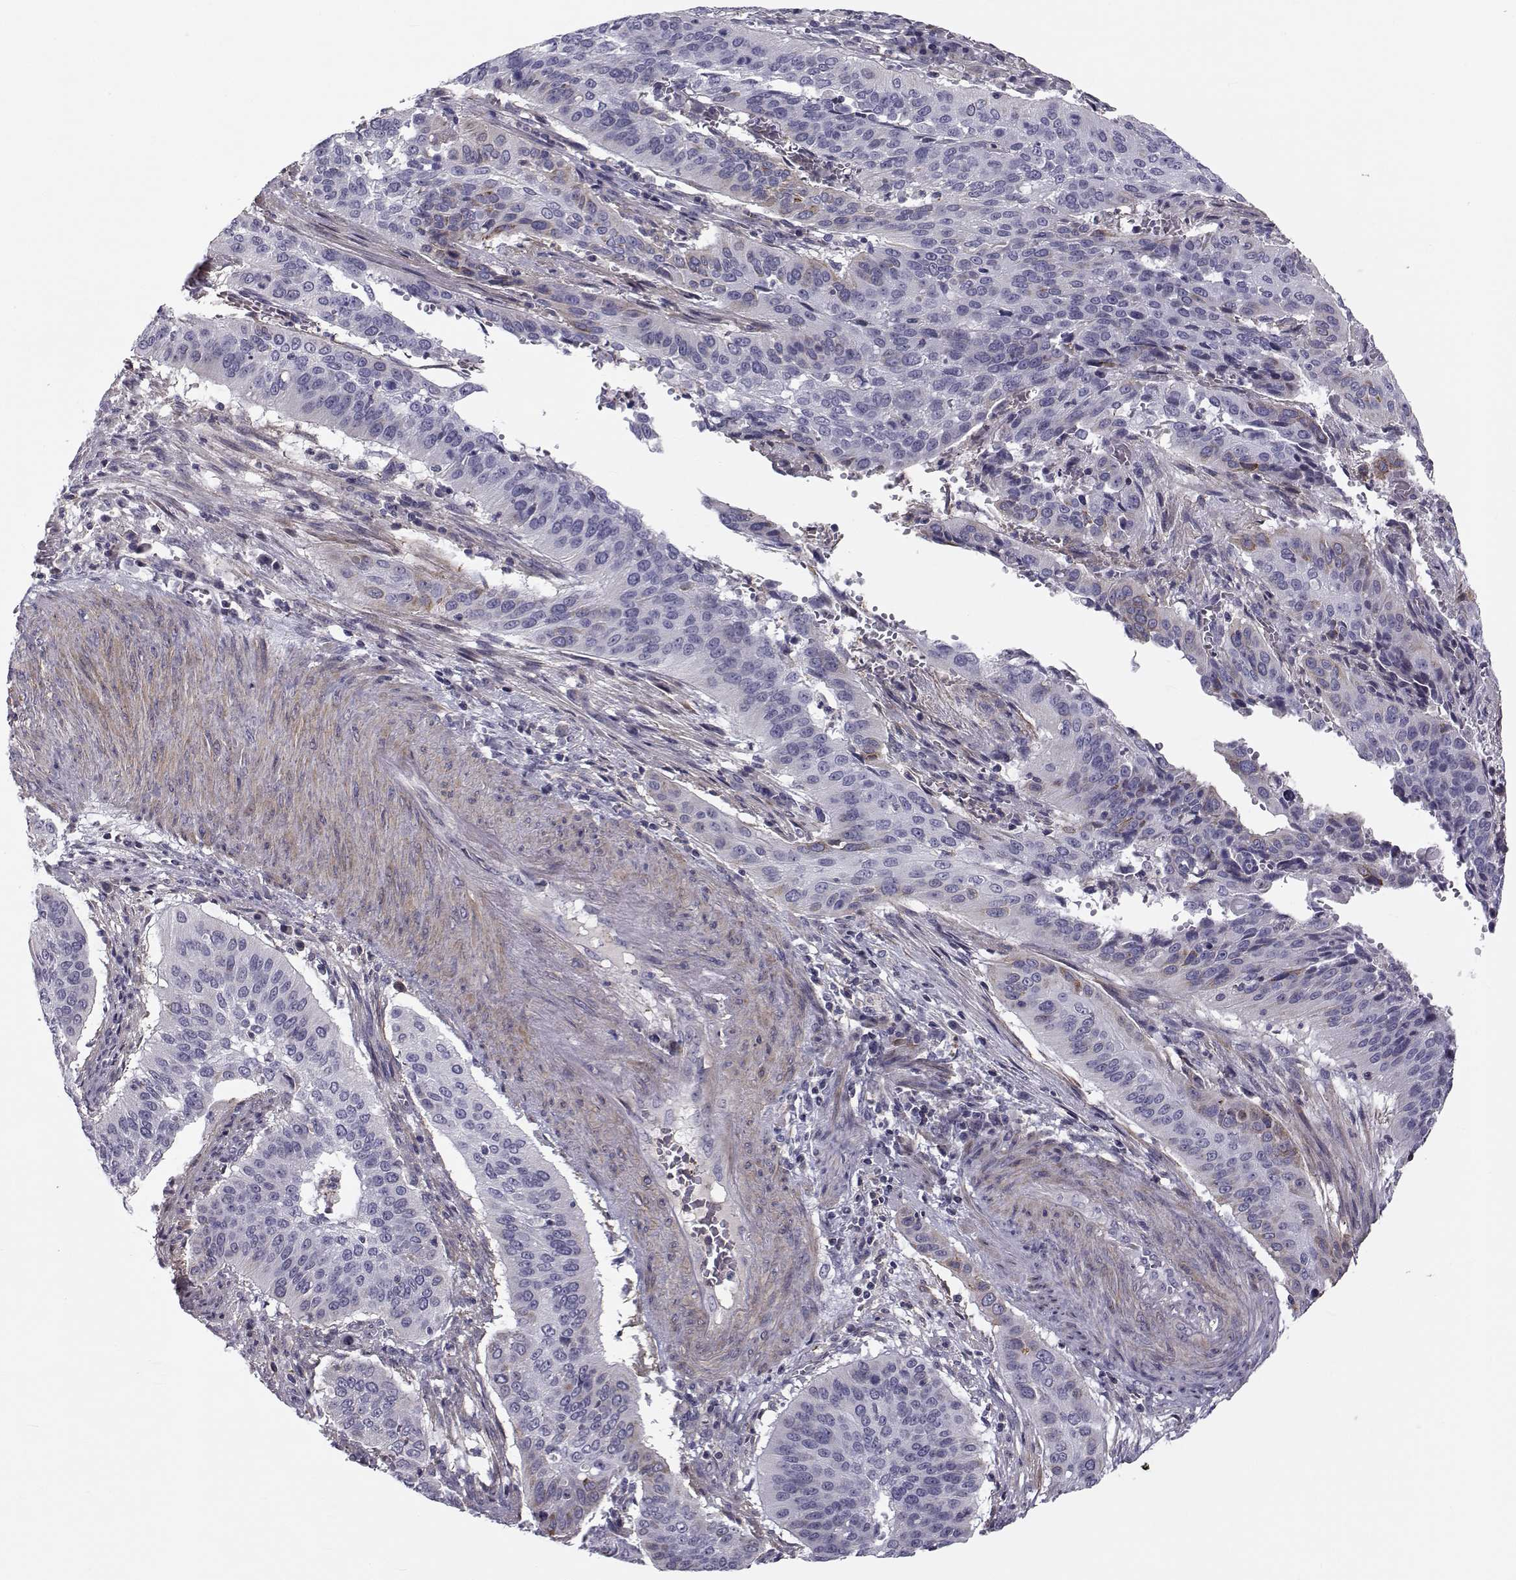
{"staining": {"intensity": "negative", "quantity": "none", "location": "none"}, "tissue": "cervical cancer", "cell_type": "Tumor cells", "image_type": "cancer", "snomed": [{"axis": "morphology", "description": "Squamous cell carcinoma, NOS"}, {"axis": "topography", "description": "Cervix"}], "caption": "The image demonstrates no significant positivity in tumor cells of squamous cell carcinoma (cervical).", "gene": "LRRC27", "patient": {"sex": "female", "age": 39}}